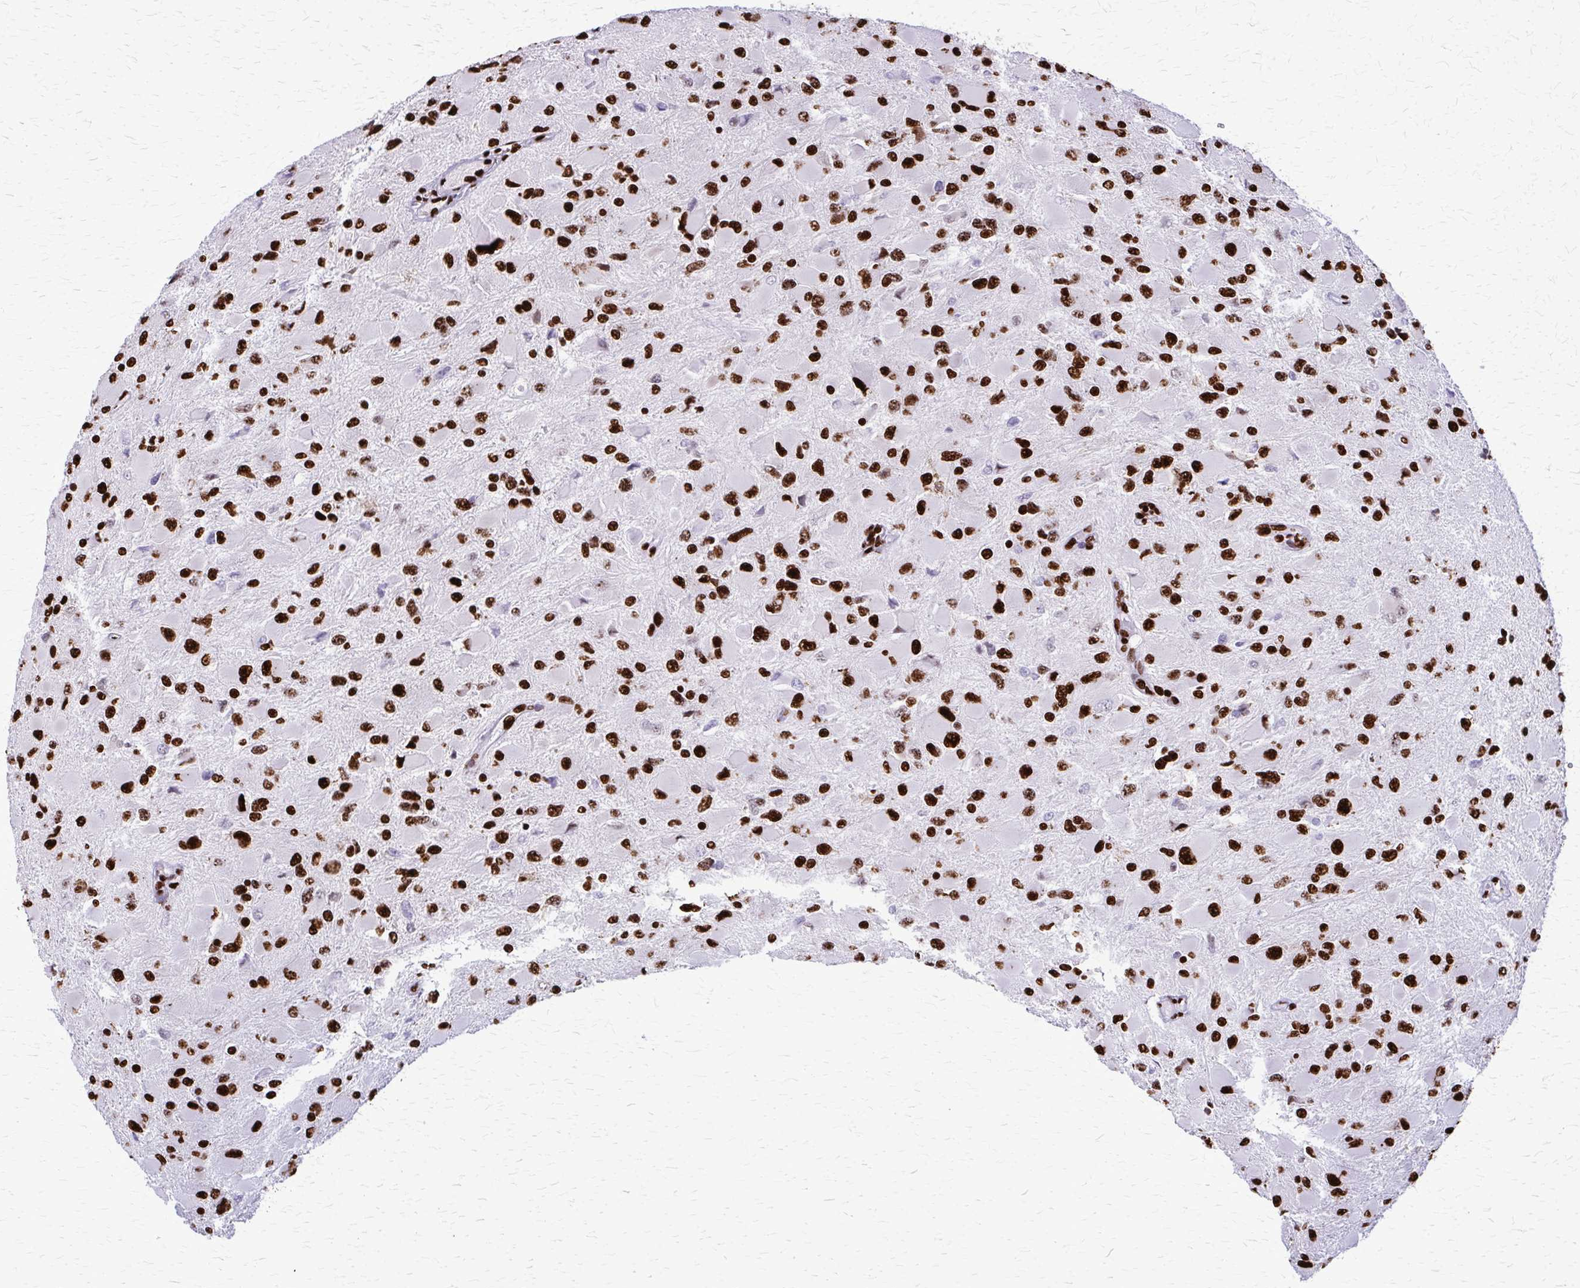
{"staining": {"intensity": "strong", "quantity": ">75%", "location": "nuclear"}, "tissue": "glioma", "cell_type": "Tumor cells", "image_type": "cancer", "snomed": [{"axis": "morphology", "description": "Glioma, malignant, High grade"}, {"axis": "topography", "description": "Cerebral cortex"}], "caption": "Brown immunohistochemical staining in high-grade glioma (malignant) shows strong nuclear staining in about >75% of tumor cells.", "gene": "SFPQ", "patient": {"sex": "female", "age": 36}}